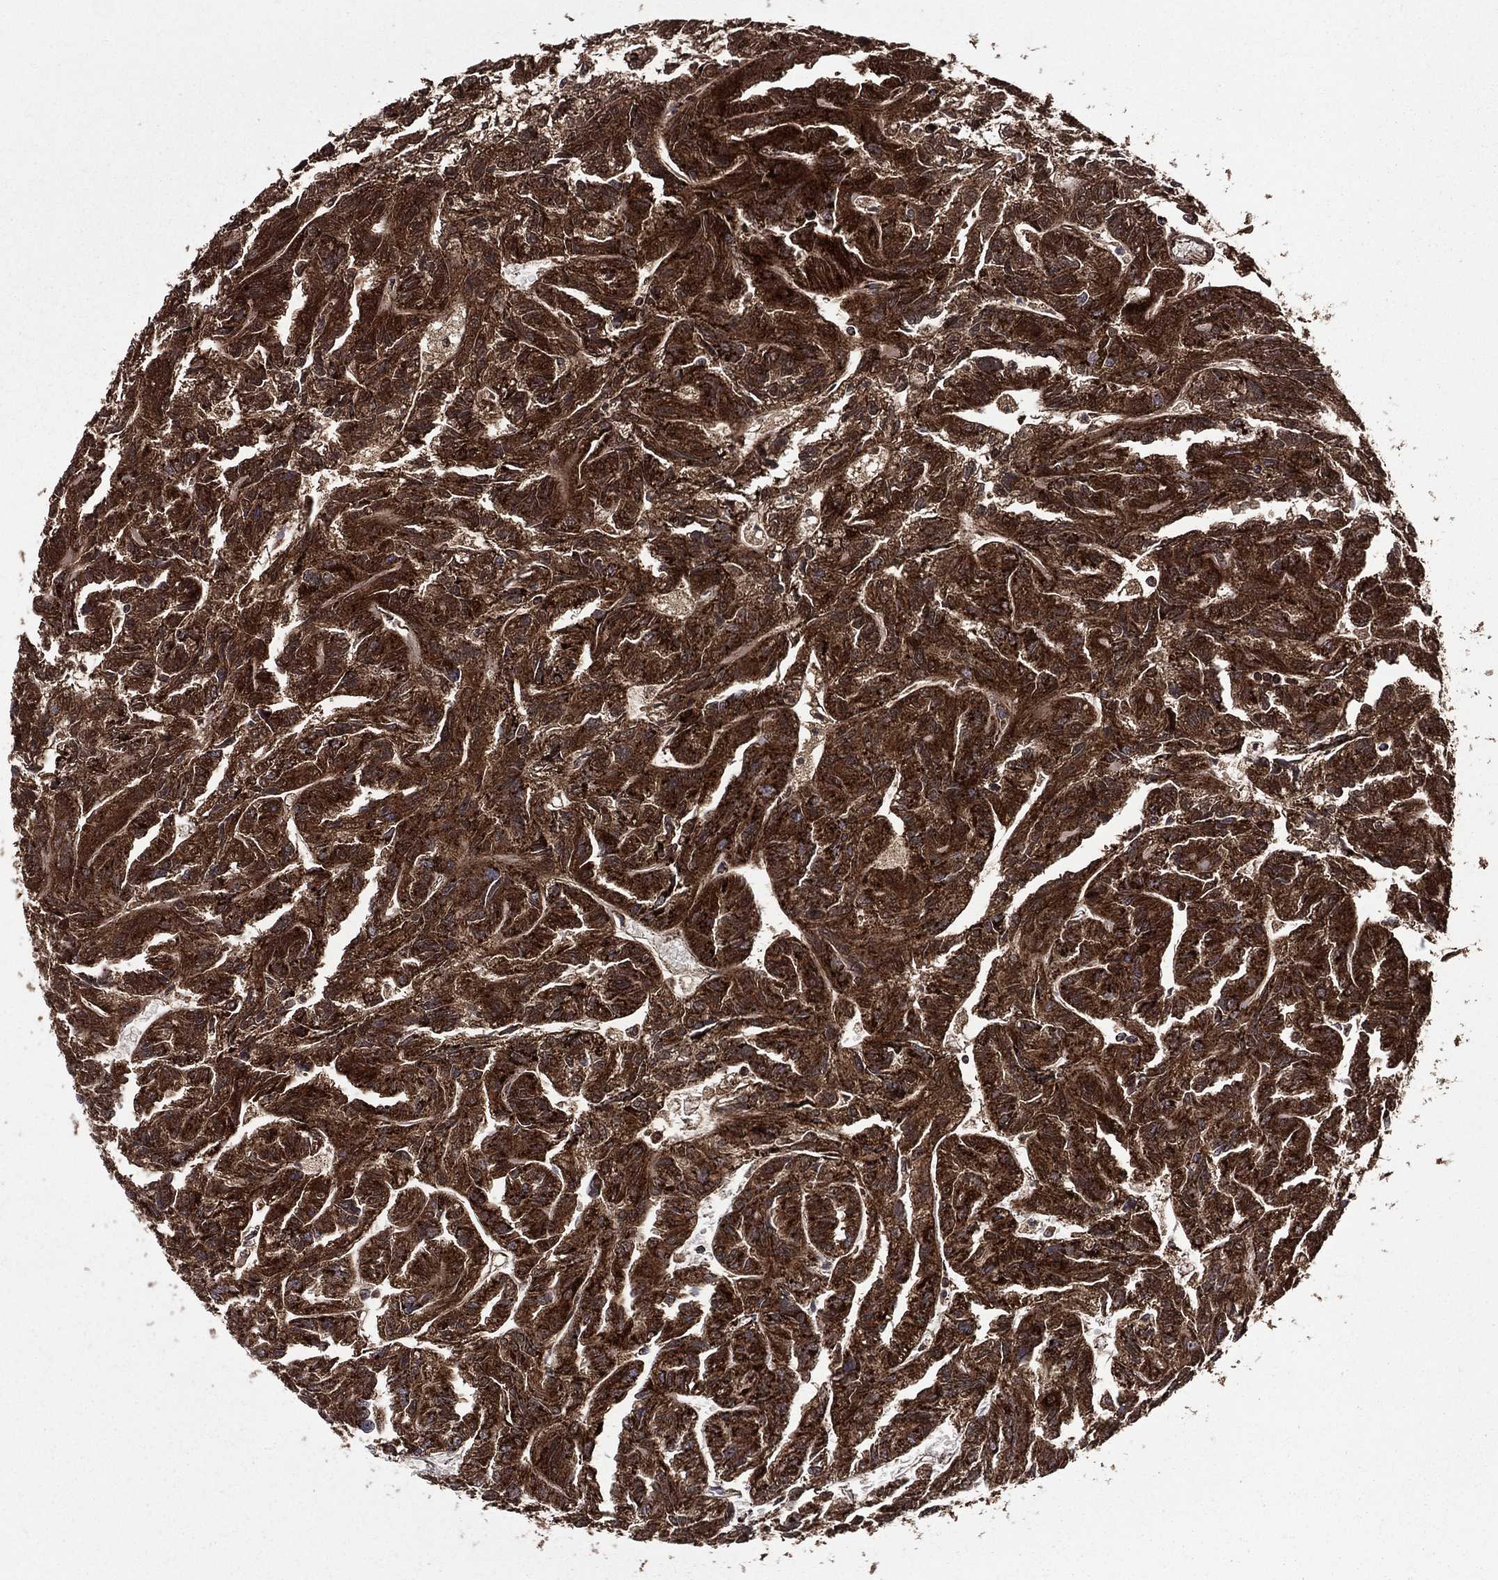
{"staining": {"intensity": "strong", "quantity": ">75%", "location": "cytoplasmic/membranous"}, "tissue": "renal cancer", "cell_type": "Tumor cells", "image_type": "cancer", "snomed": [{"axis": "morphology", "description": "Adenocarcinoma, NOS"}, {"axis": "topography", "description": "Kidney"}], "caption": "An image showing strong cytoplasmic/membranous expression in about >75% of tumor cells in renal cancer, as visualized by brown immunohistochemical staining.", "gene": "GOT2", "patient": {"sex": "male", "age": 79}}